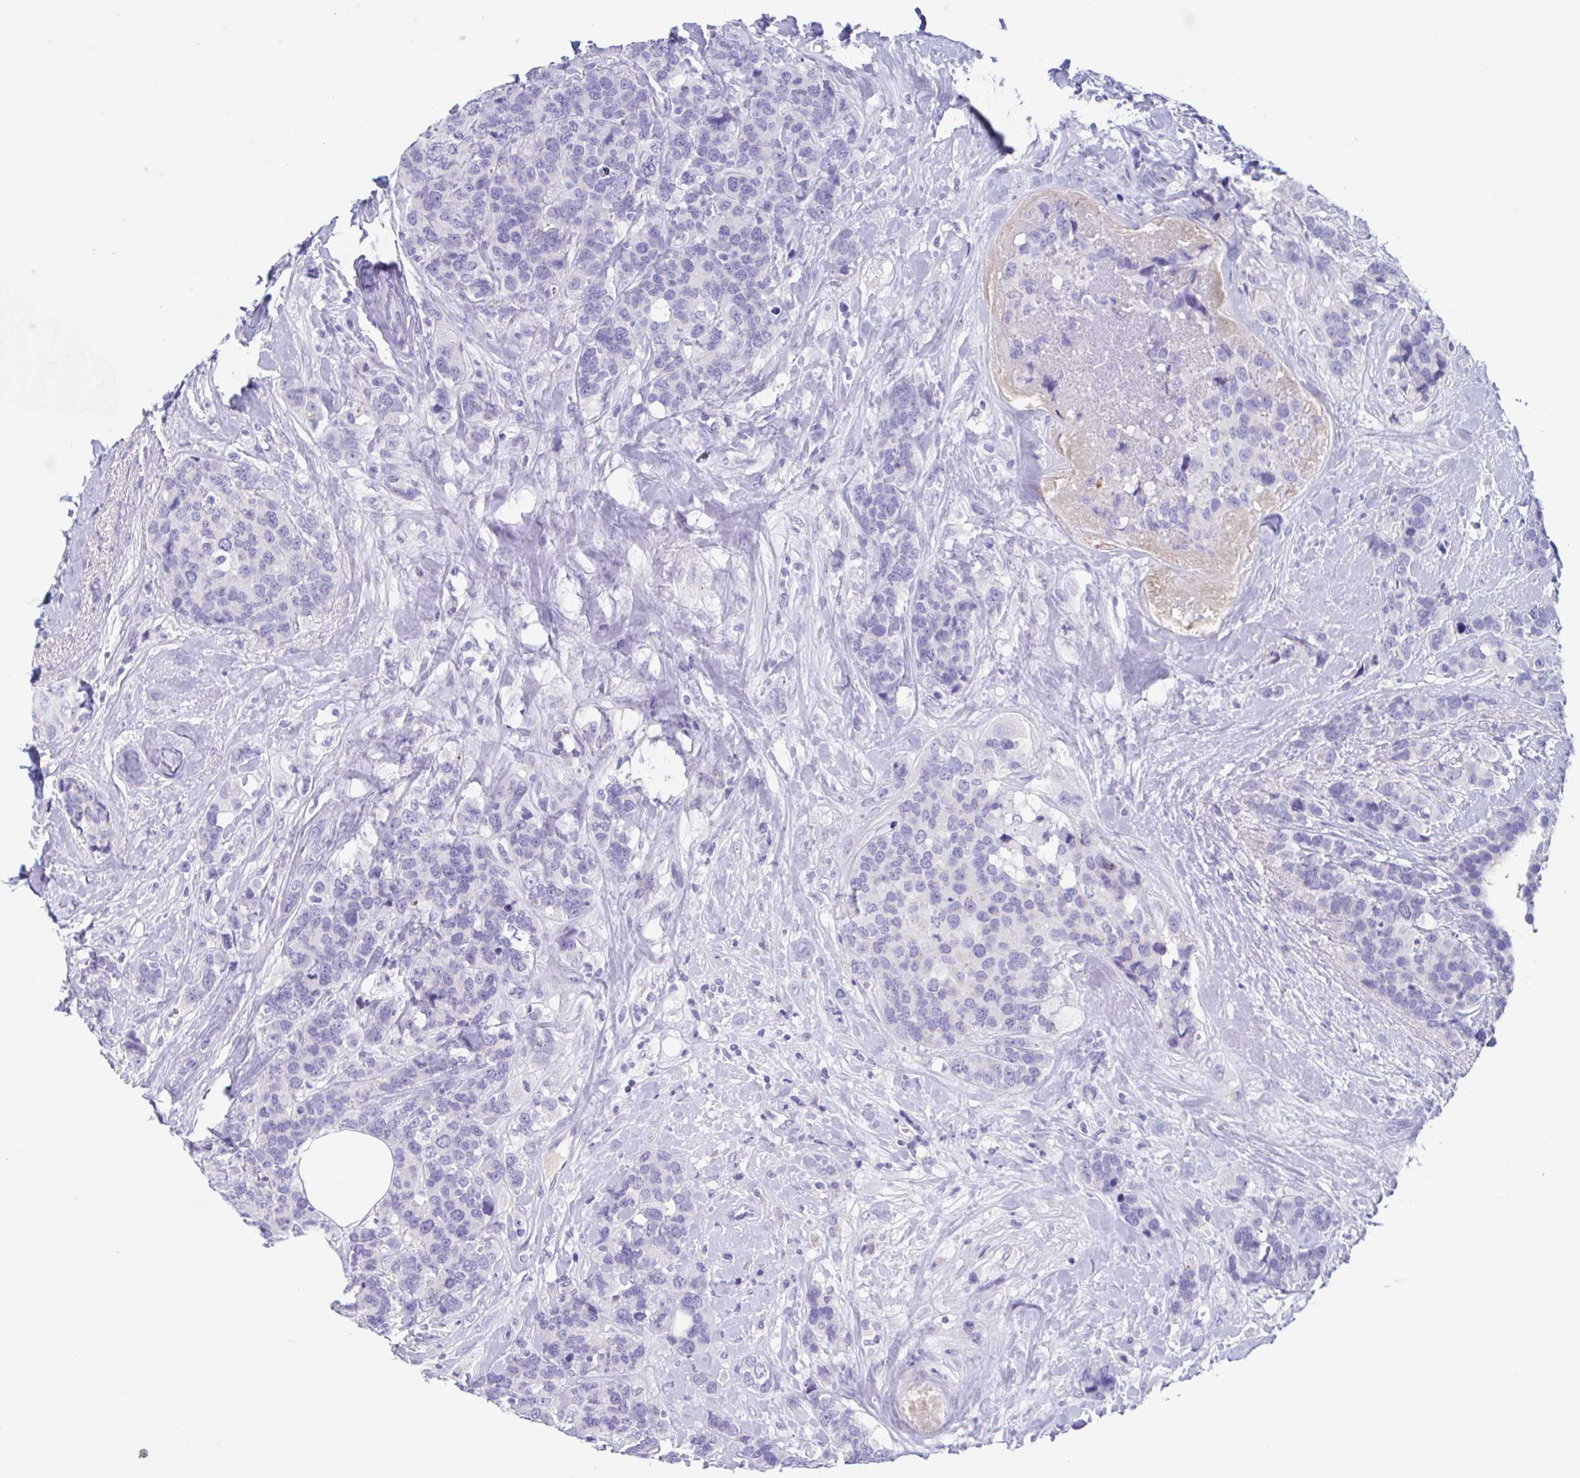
{"staining": {"intensity": "negative", "quantity": "none", "location": "none"}, "tissue": "breast cancer", "cell_type": "Tumor cells", "image_type": "cancer", "snomed": [{"axis": "morphology", "description": "Lobular carcinoma"}, {"axis": "topography", "description": "Breast"}], "caption": "The IHC micrograph has no significant staining in tumor cells of lobular carcinoma (breast) tissue.", "gene": "ZNHIT2", "patient": {"sex": "female", "age": 59}}